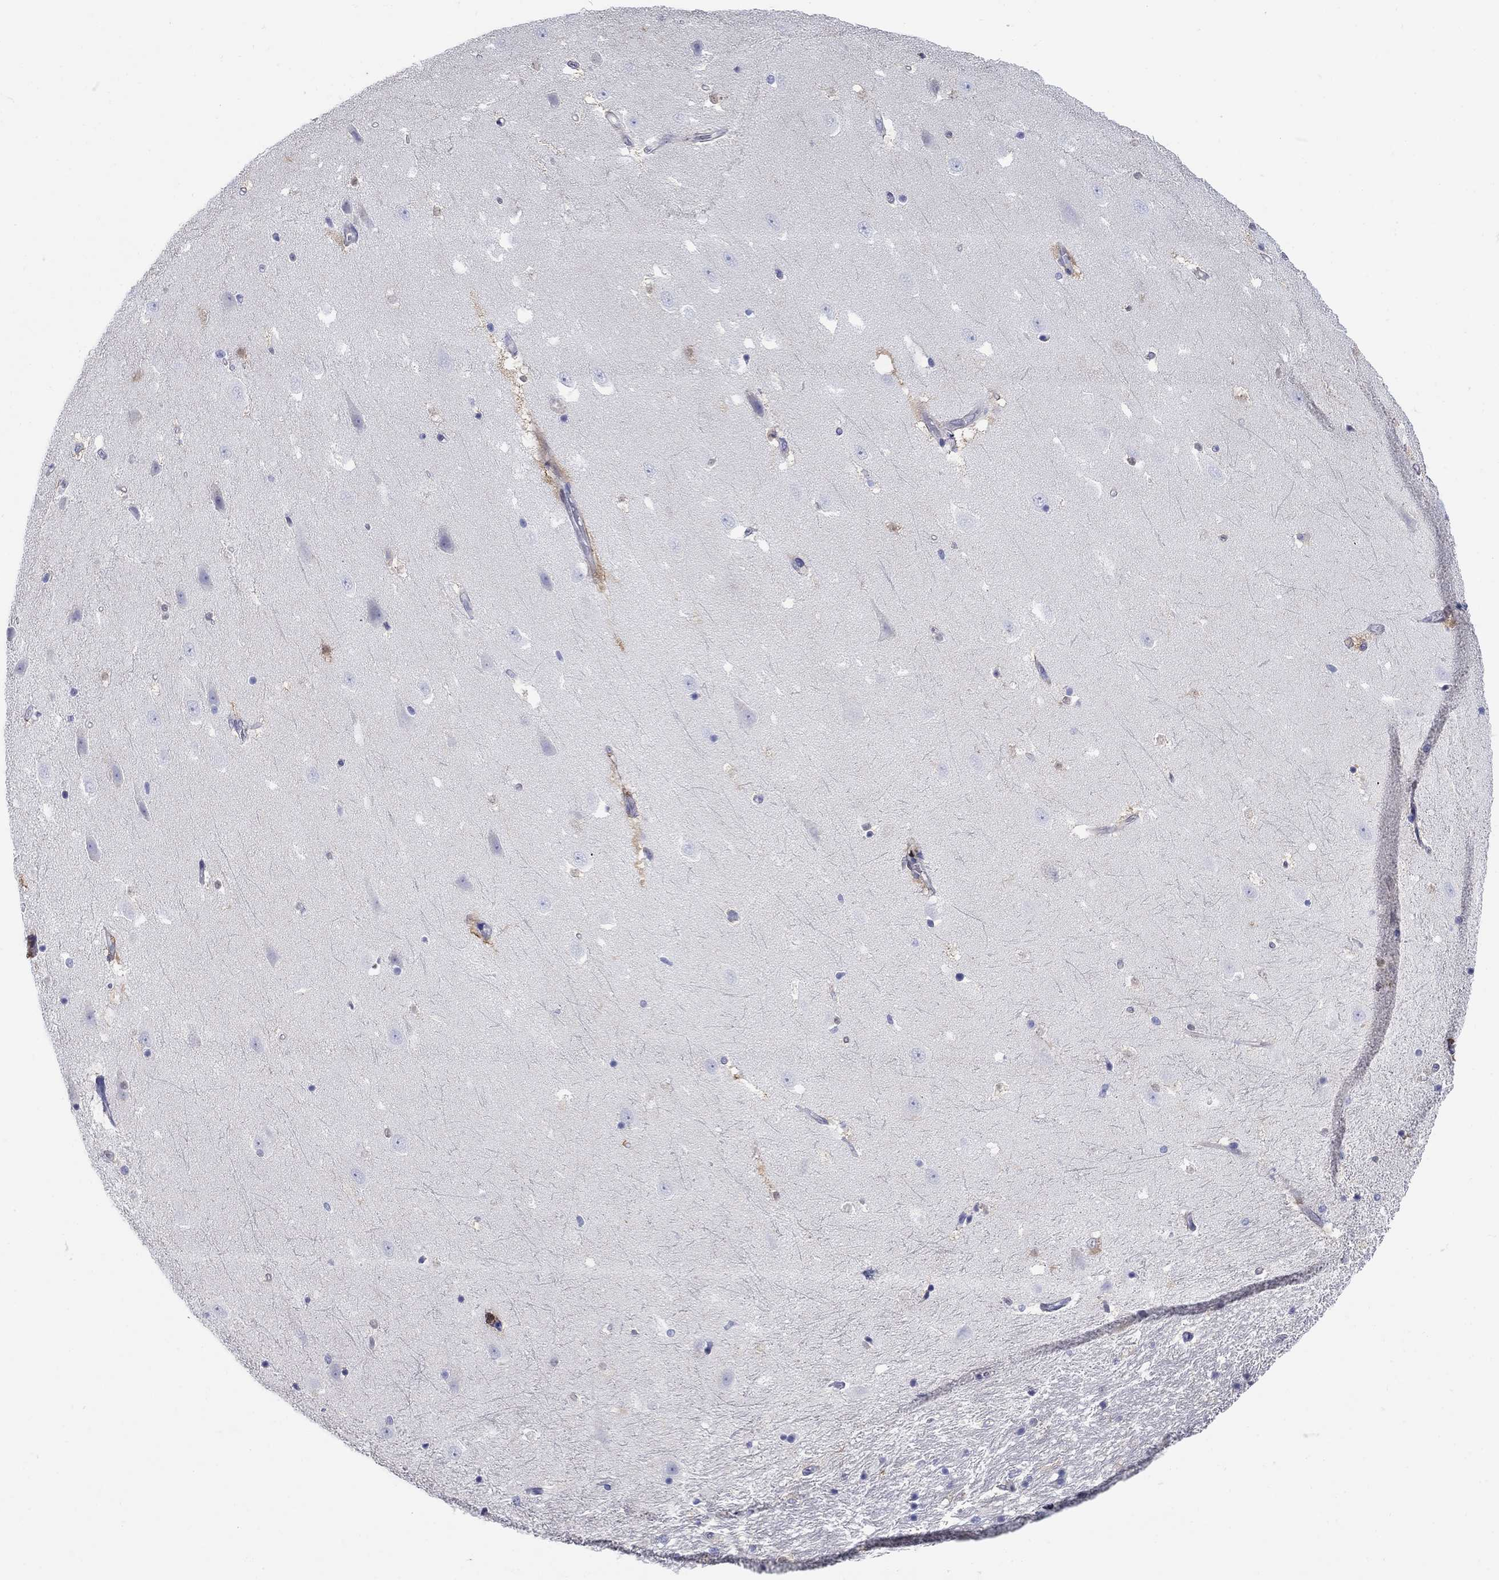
{"staining": {"intensity": "negative", "quantity": "none", "location": "none"}, "tissue": "hippocampus", "cell_type": "Glial cells", "image_type": "normal", "snomed": [{"axis": "morphology", "description": "Normal tissue, NOS"}, {"axis": "topography", "description": "Hippocampus"}], "caption": "Glial cells are negative for brown protein staining in benign hippocampus. Nuclei are stained in blue.", "gene": "AKR1C1", "patient": {"sex": "male", "age": 49}}